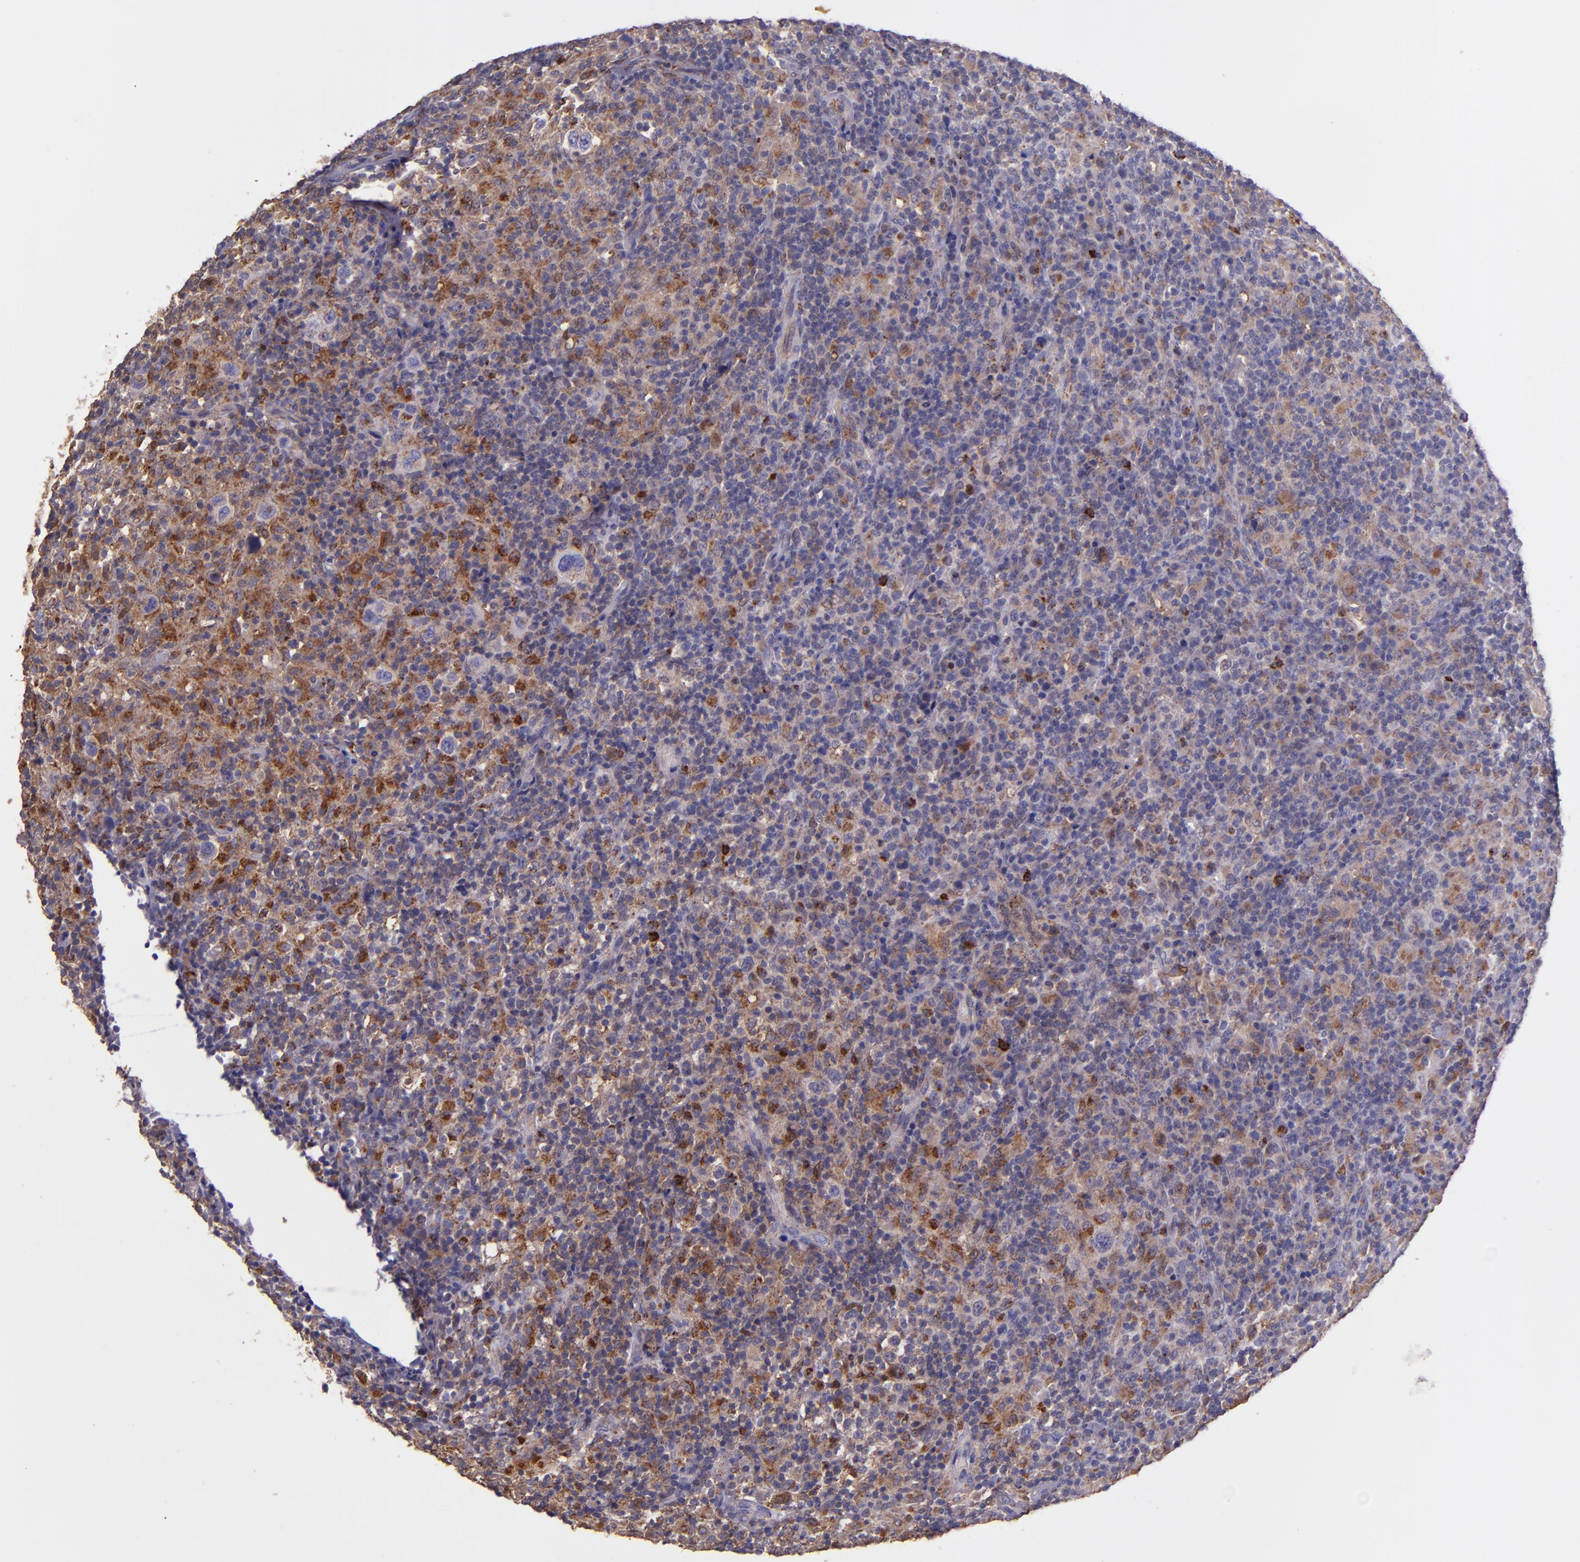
{"staining": {"intensity": "moderate", "quantity": "<25%", "location": "cytoplasmic/membranous"}, "tissue": "lymphoma", "cell_type": "Tumor cells", "image_type": "cancer", "snomed": [{"axis": "morphology", "description": "Hodgkin's disease, NOS"}, {"axis": "topography", "description": "Lymph node"}], "caption": "Human Hodgkin's disease stained for a protein (brown) reveals moderate cytoplasmic/membranous positive positivity in approximately <25% of tumor cells.", "gene": "WASHC1", "patient": {"sex": "male", "age": 65}}